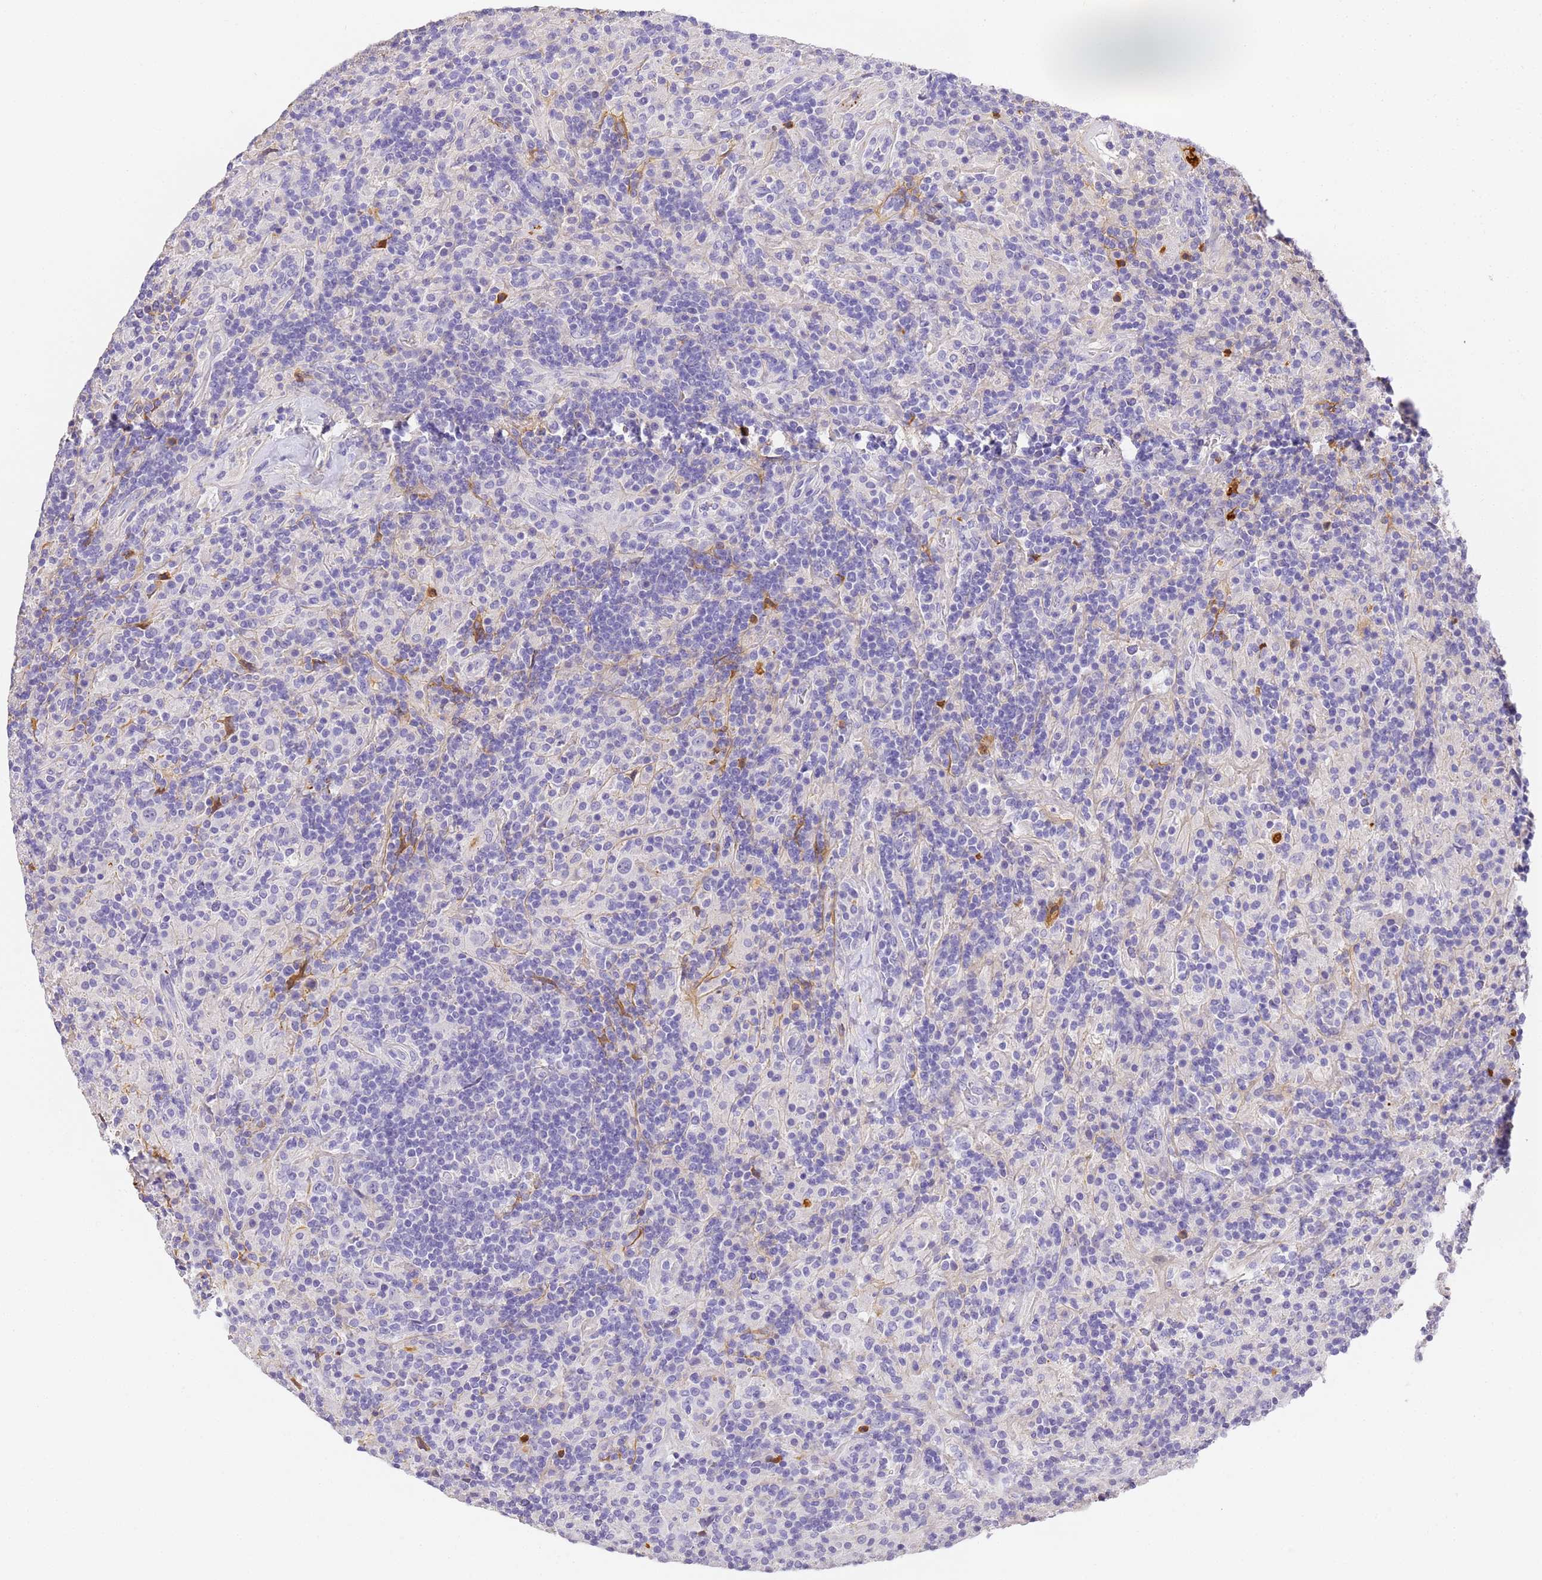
{"staining": {"intensity": "negative", "quantity": "none", "location": "none"}, "tissue": "lymphoma", "cell_type": "Tumor cells", "image_type": "cancer", "snomed": [{"axis": "morphology", "description": "Hodgkin's disease, NOS"}, {"axis": "topography", "description": "Lymph node"}], "caption": "IHC histopathology image of neoplastic tissue: human lymphoma stained with DAB (3,3'-diaminobenzidine) displays no significant protein positivity in tumor cells.", "gene": "CFHR2", "patient": {"sex": "male", "age": 70}}